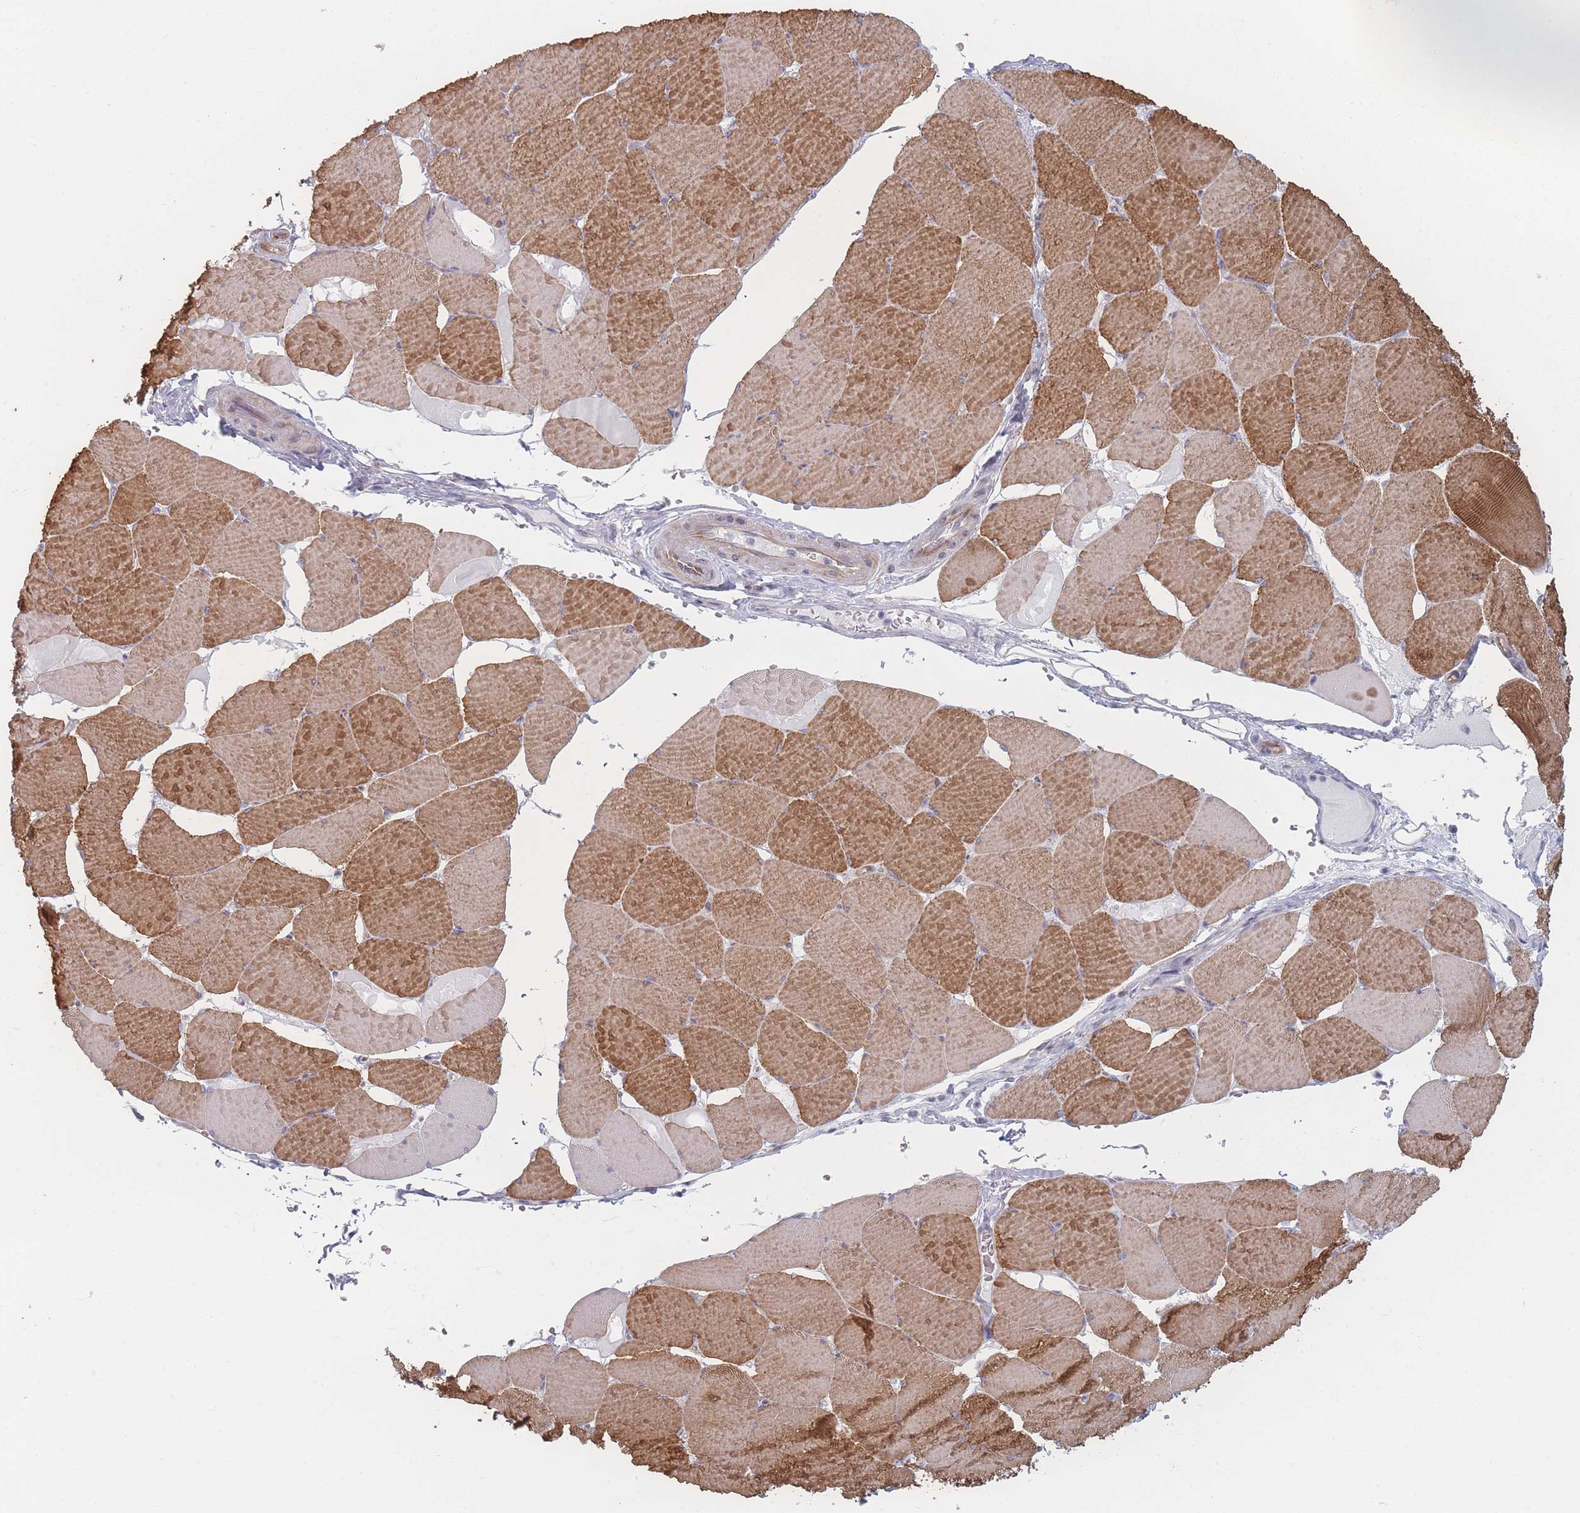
{"staining": {"intensity": "strong", "quantity": ">75%", "location": "cytoplasmic/membranous"}, "tissue": "skeletal muscle", "cell_type": "Myocytes", "image_type": "normal", "snomed": [{"axis": "morphology", "description": "Normal tissue, NOS"}, {"axis": "topography", "description": "Skeletal muscle"}, {"axis": "topography", "description": "Head-Neck"}], "caption": "Immunohistochemical staining of normal human skeletal muscle reveals strong cytoplasmic/membranous protein staining in approximately >75% of myocytes. The protein is stained brown, and the nuclei are stained in blue (DAB IHC with brightfield microscopy, high magnification).", "gene": "RNF4", "patient": {"sex": "male", "age": 66}}